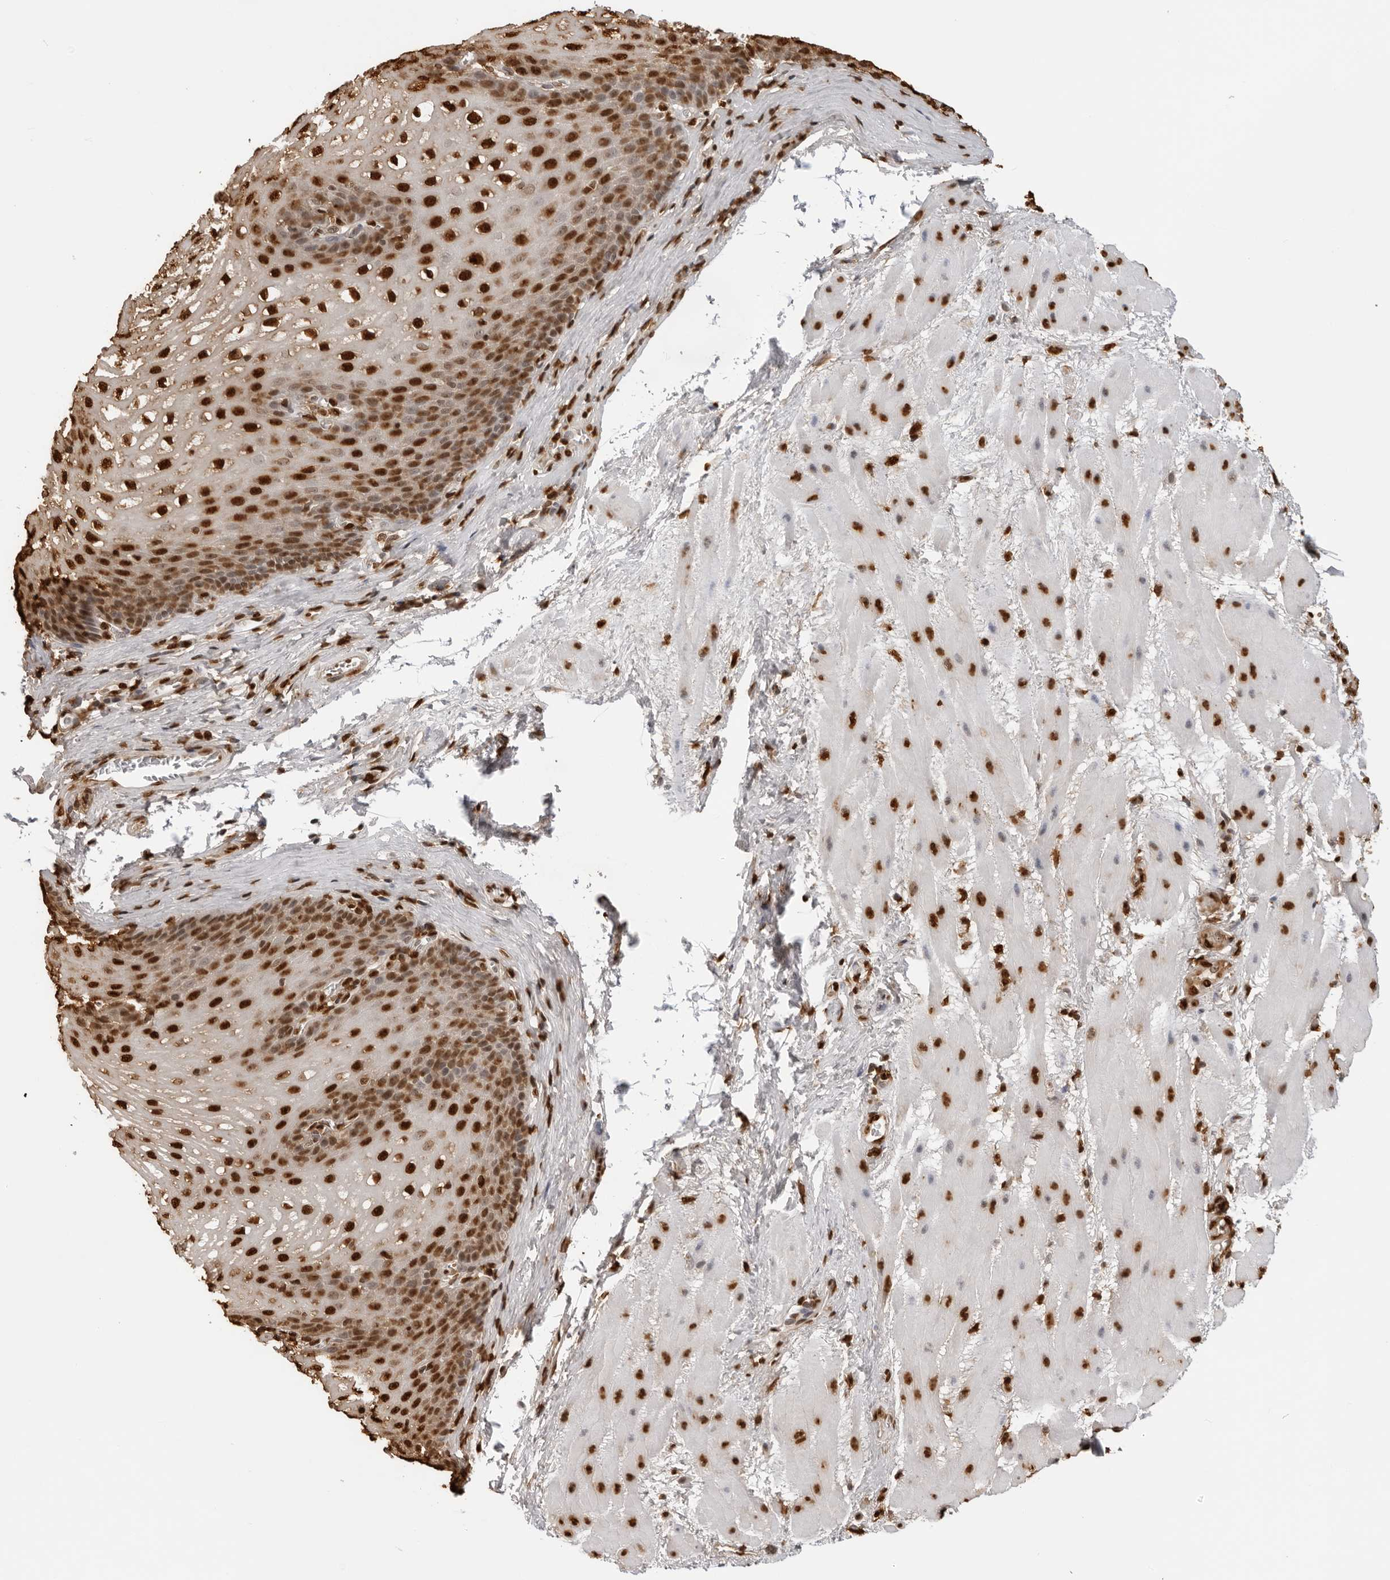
{"staining": {"intensity": "strong", "quantity": ">75%", "location": "nuclear"}, "tissue": "esophagus", "cell_type": "Squamous epithelial cells", "image_type": "normal", "snomed": [{"axis": "morphology", "description": "Normal tissue, NOS"}, {"axis": "topography", "description": "Esophagus"}], "caption": "IHC histopathology image of unremarkable esophagus stained for a protein (brown), which shows high levels of strong nuclear positivity in approximately >75% of squamous epithelial cells.", "gene": "ZFP91", "patient": {"sex": "male", "age": 48}}